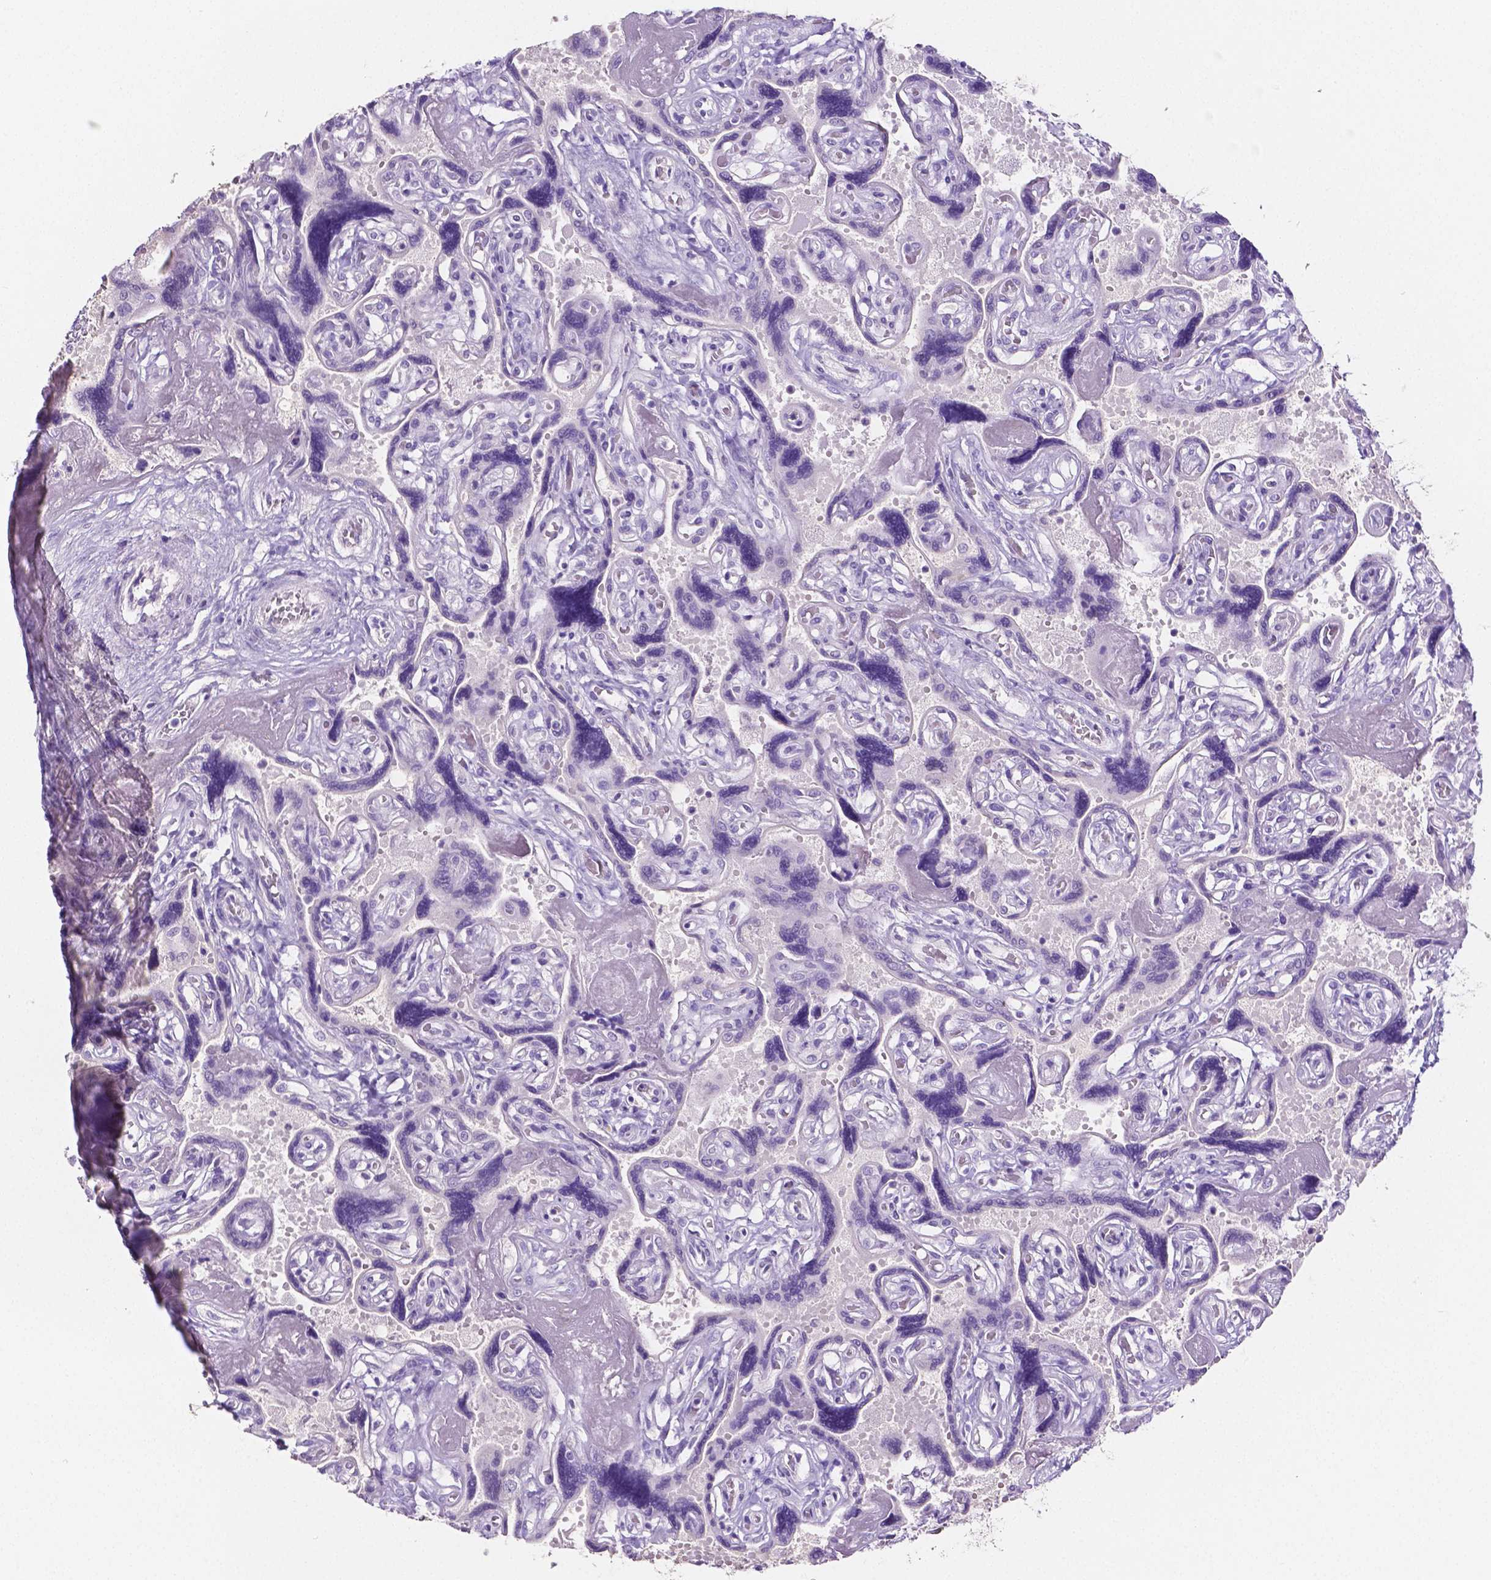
{"staining": {"intensity": "negative", "quantity": "none", "location": "none"}, "tissue": "placenta", "cell_type": "Decidual cells", "image_type": "normal", "snomed": [{"axis": "morphology", "description": "Normal tissue, NOS"}, {"axis": "topography", "description": "Placenta"}], "caption": "IHC of normal human placenta reveals no staining in decidual cells.", "gene": "SLC22A2", "patient": {"sex": "female", "age": 32}}